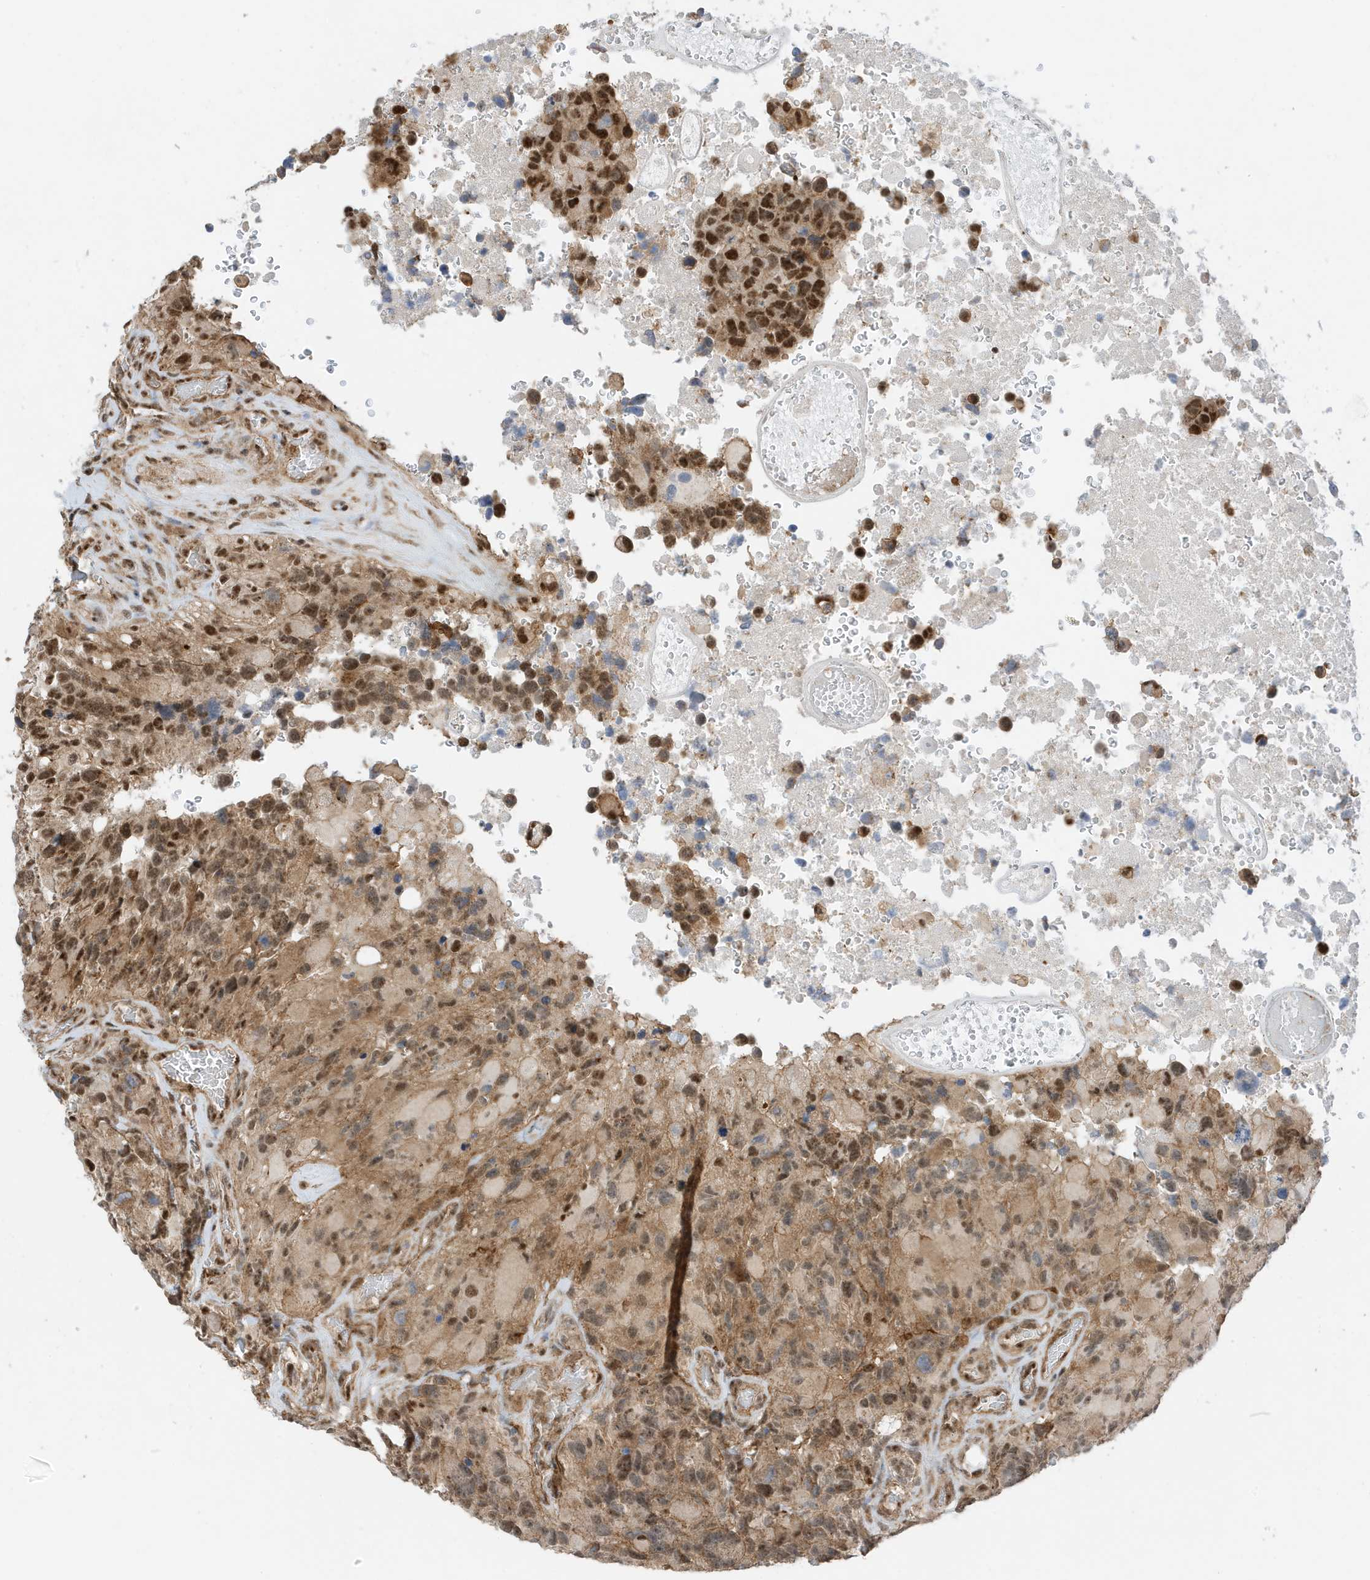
{"staining": {"intensity": "moderate", "quantity": ">75%", "location": "cytoplasmic/membranous,nuclear"}, "tissue": "glioma", "cell_type": "Tumor cells", "image_type": "cancer", "snomed": [{"axis": "morphology", "description": "Glioma, malignant, High grade"}, {"axis": "topography", "description": "Brain"}], "caption": "A high-resolution micrograph shows IHC staining of malignant glioma (high-grade), which demonstrates moderate cytoplasmic/membranous and nuclear expression in about >75% of tumor cells. (Brightfield microscopy of DAB IHC at high magnification).", "gene": "TATDN3", "patient": {"sex": "male", "age": 69}}